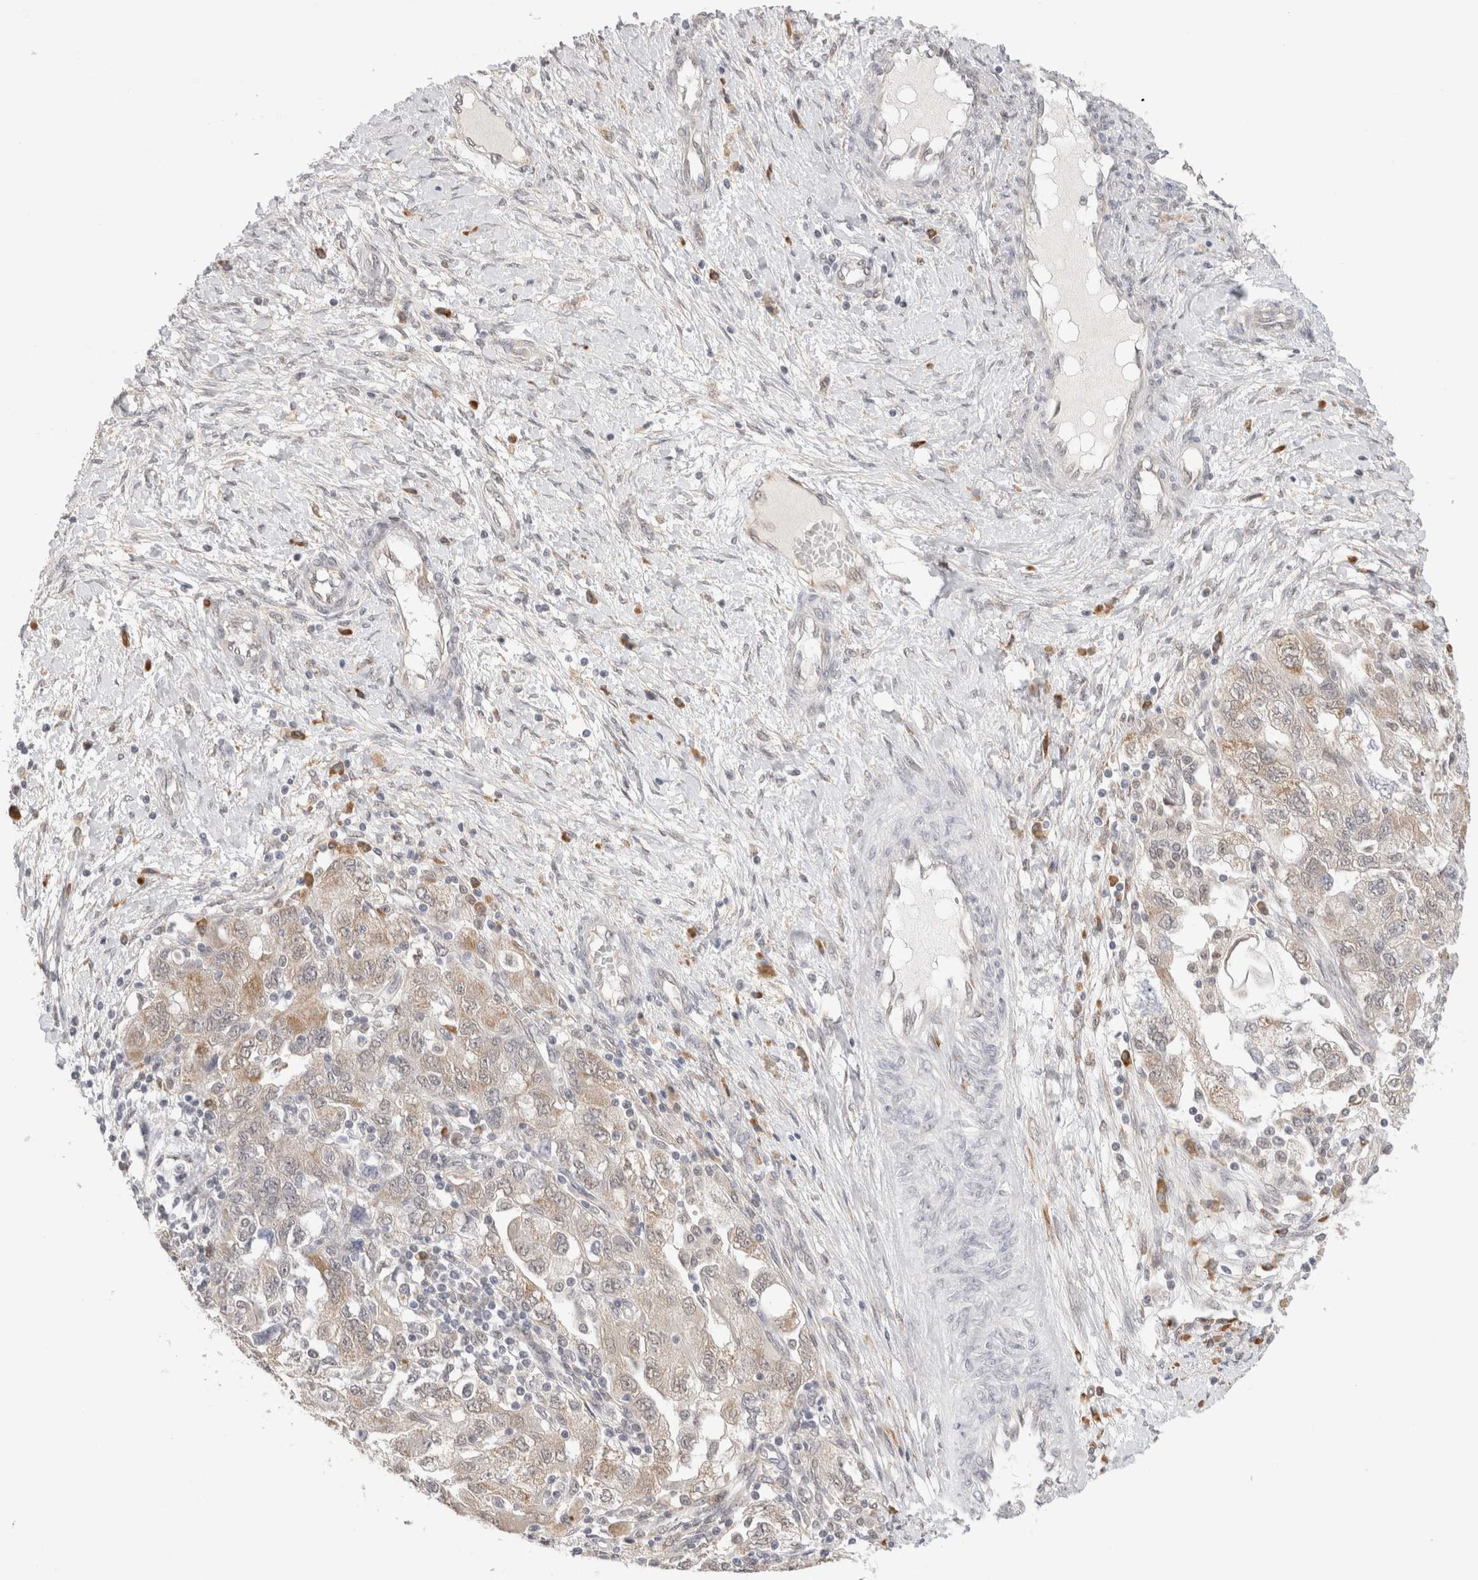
{"staining": {"intensity": "weak", "quantity": "25%-75%", "location": "cytoplasmic/membranous,nuclear"}, "tissue": "ovarian cancer", "cell_type": "Tumor cells", "image_type": "cancer", "snomed": [{"axis": "morphology", "description": "Carcinoma, NOS"}, {"axis": "morphology", "description": "Cystadenocarcinoma, serous, NOS"}, {"axis": "topography", "description": "Ovary"}], "caption": "Protein expression by immunohistochemistry (IHC) exhibits weak cytoplasmic/membranous and nuclear staining in approximately 25%-75% of tumor cells in serous cystadenocarcinoma (ovarian).", "gene": "HDLBP", "patient": {"sex": "female", "age": 69}}